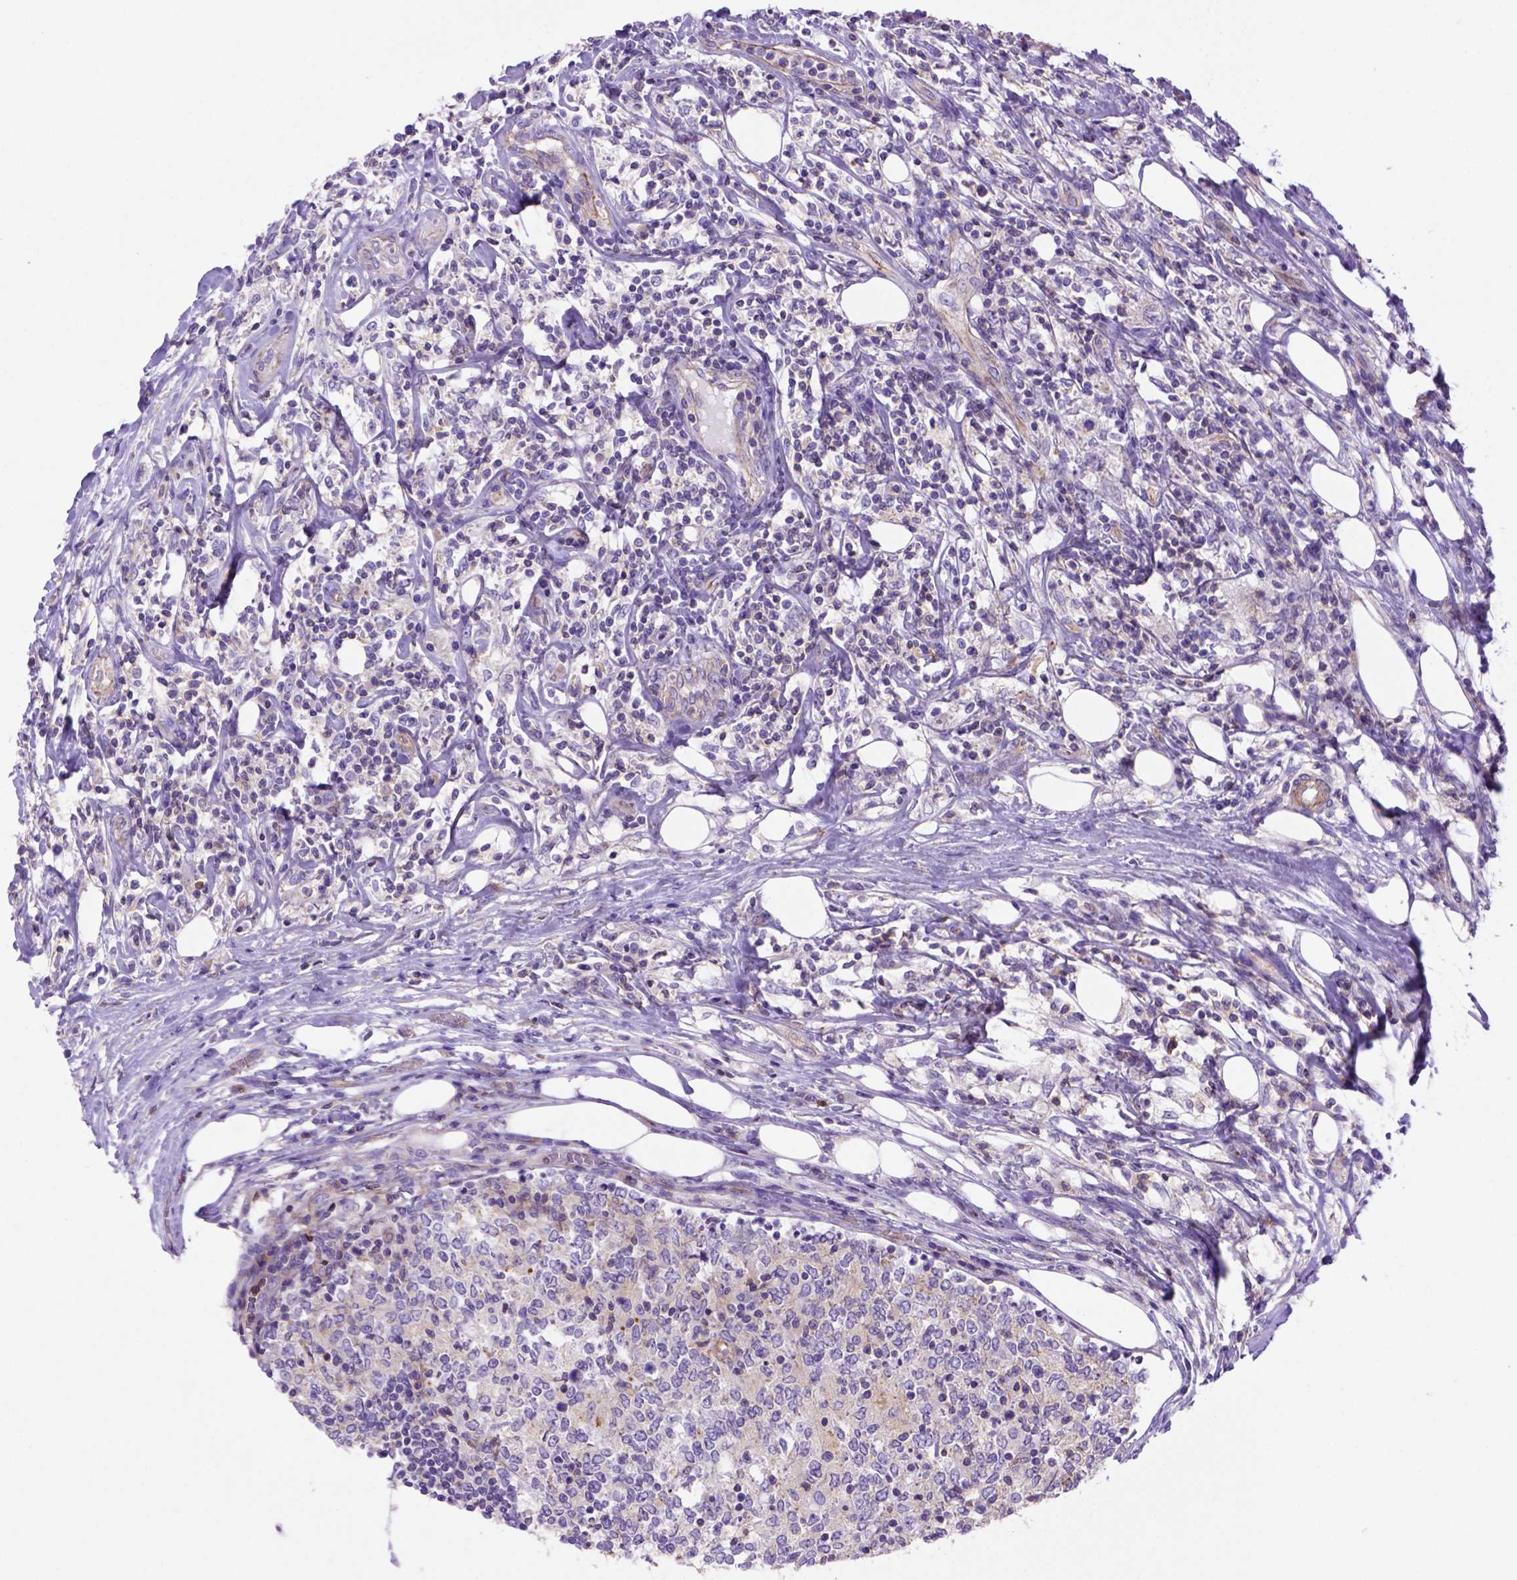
{"staining": {"intensity": "negative", "quantity": "none", "location": "none"}, "tissue": "lymphoma", "cell_type": "Tumor cells", "image_type": "cancer", "snomed": [{"axis": "morphology", "description": "Malignant lymphoma, non-Hodgkin's type, High grade"}, {"axis": "topography", "description": "Lymph node"}], "caption": "Protein analysis of high-grade malignant lymphoma, non-Hodgkin's type reveals no significant expression in tumor cells.", "gene": "PEX12", "patient": {"sex": "female", "age": 84}}